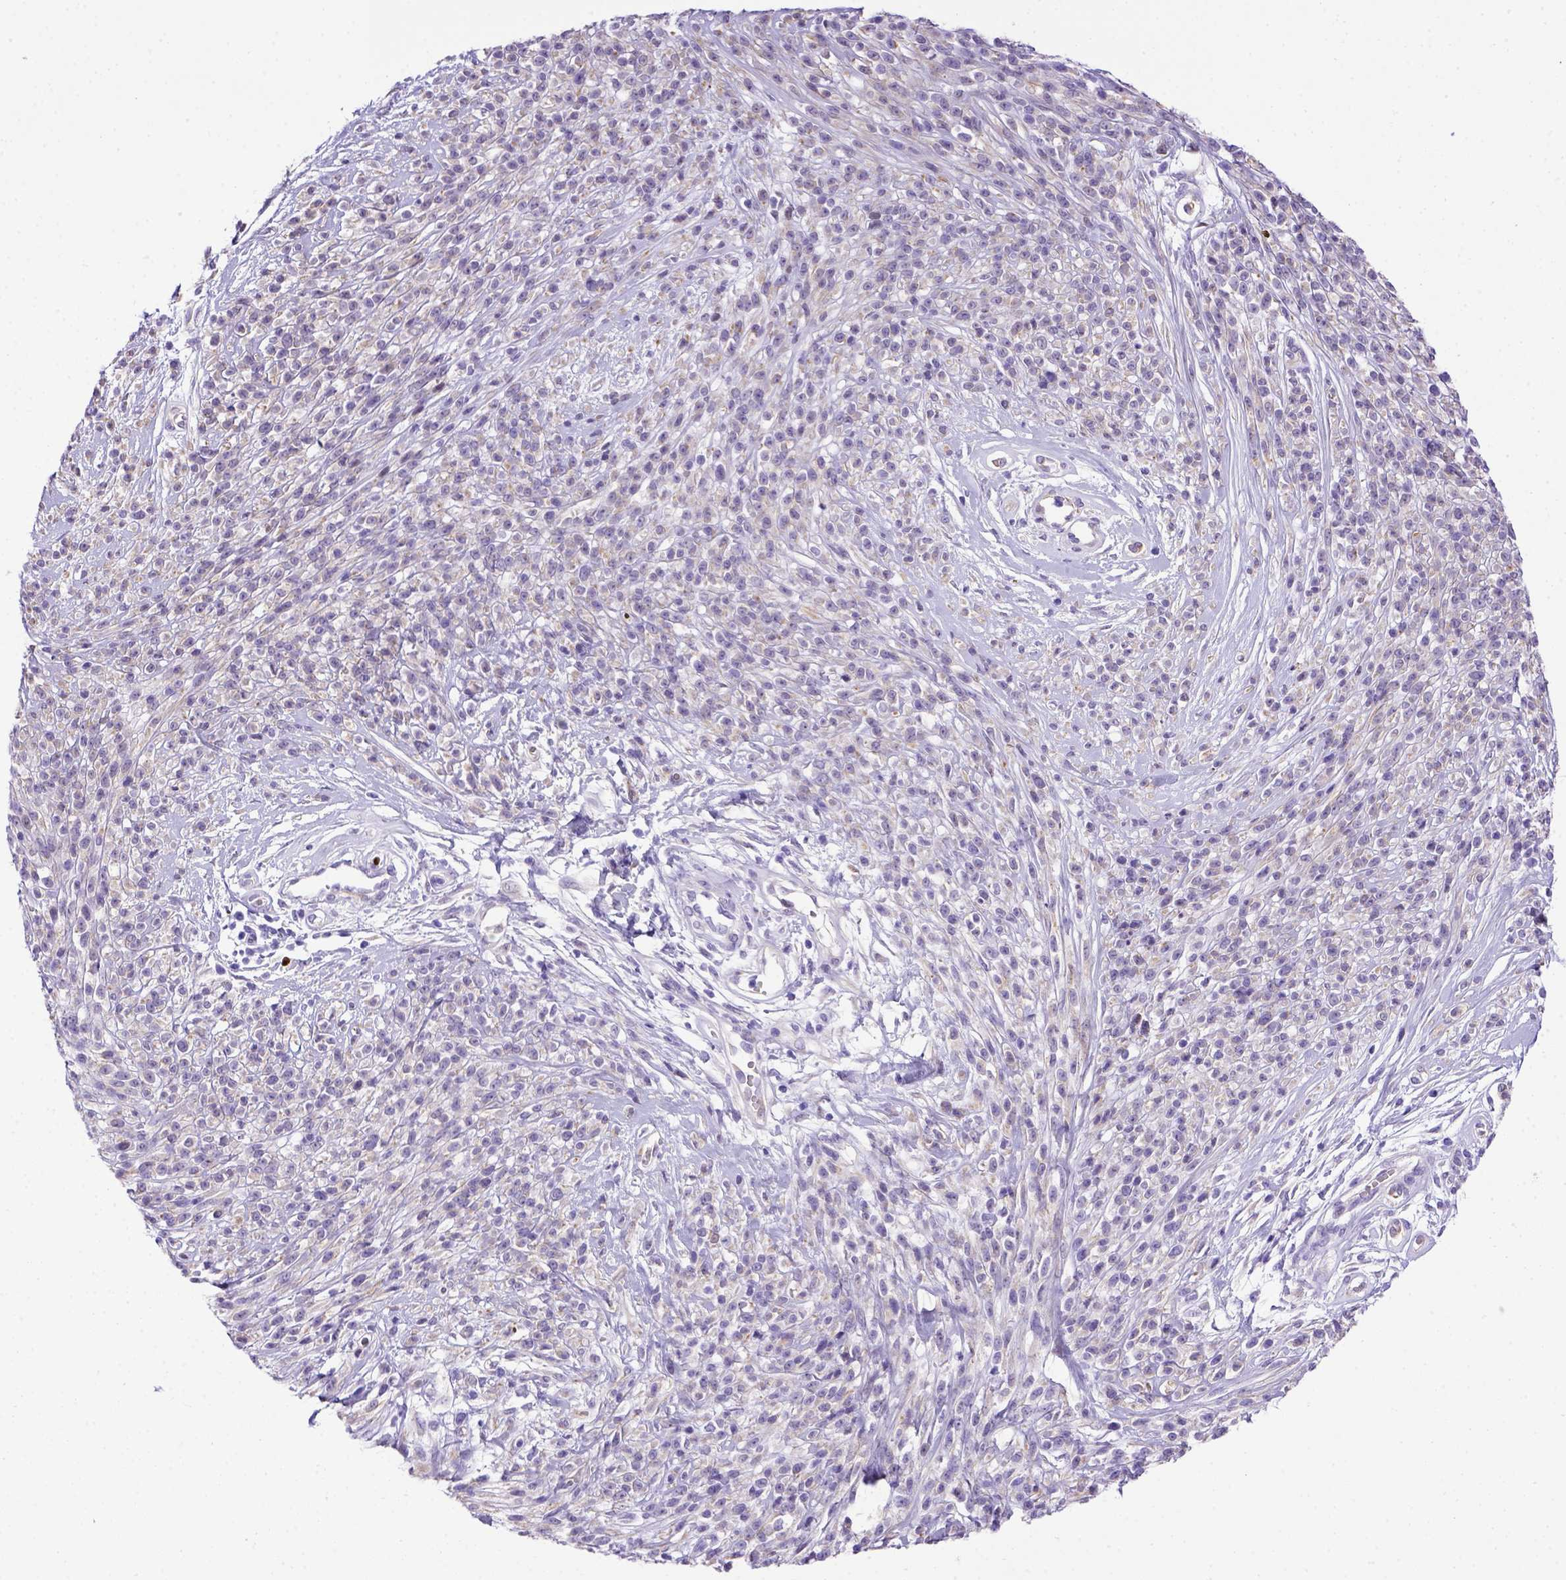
{"staining": {"intensity": "negative", "quantity": "none", "location": "none"}, "tissue": "melanoma", "cell_type": "Tumor cells", "image_type": "cancer", "snomed": [{"axis": "morphology", "description": "Malignant melanoma, NOS"}, {"axis": "topography", "description": "Skin"}, {"axis": "topography", "description": "Skin of trunk"}], "caption": "Immunohistochemical staining of melanoma displays no significant staining in tumor cells.", "gene": "ADAM12", "patient": {"sex": "male", "age": 74}}